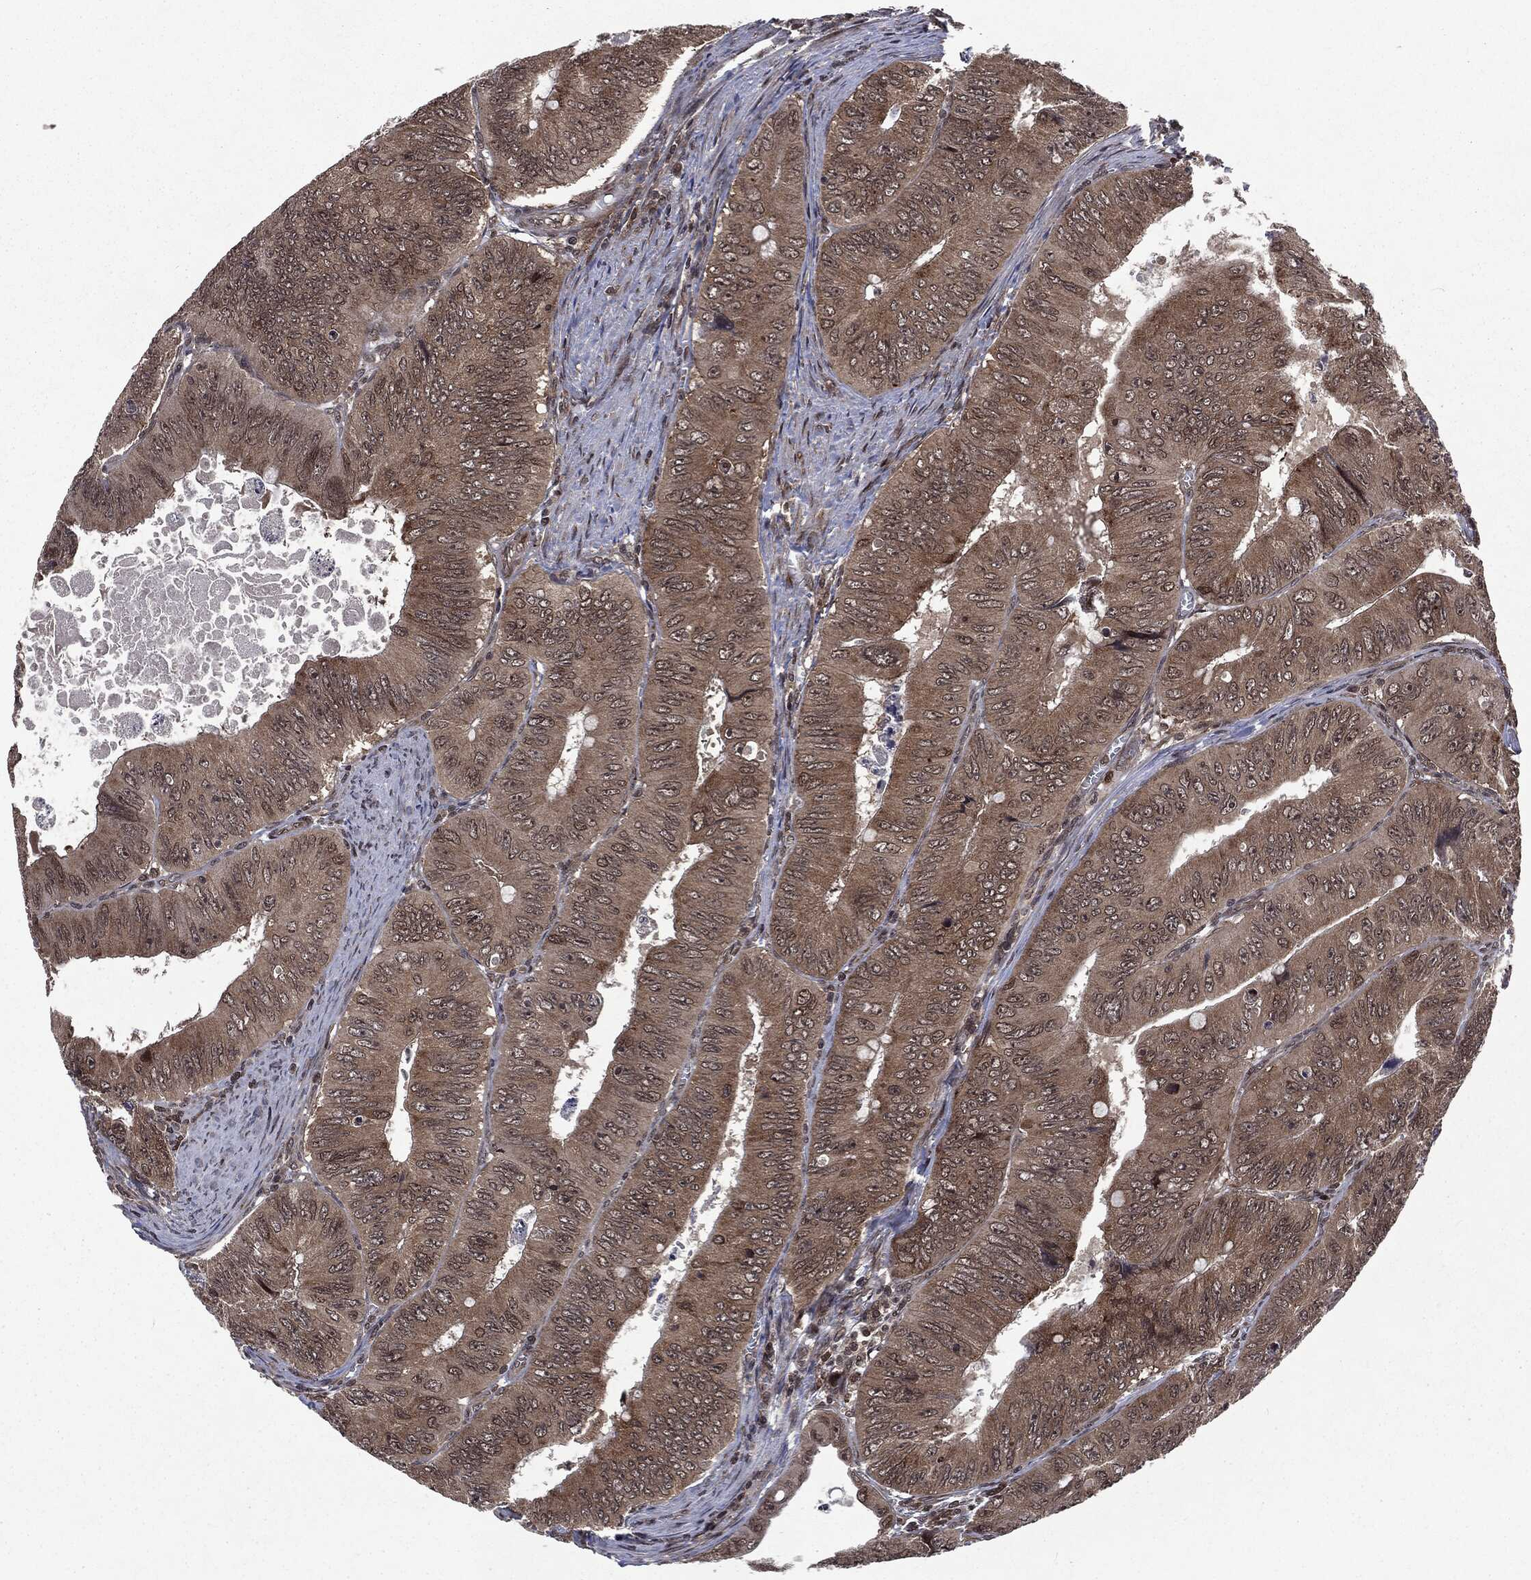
{"staining": {"intensity": "moderate", "quantity": ">75%", "location": "cytoplasmic/membranous,nuclear"}, "tissue": "colorectal cancer", "cell_type": "Tumor cells", "image_type": "cancer", "snomed": [{"axis": "morphology", "description": "Adenocarcinoma, NOS"}, {"axis": "topography", "description": "Colon"}], "caption": "Colorectal cancer (adenocarcinoma) was stained to show a protein in brown. There is medium levels of moderate cytoplasmic/membranous and nuclear expression in approximately >75% of tumor cells.", "gene": "STAU2", "patient": {"sex": "female", "age": 84}}